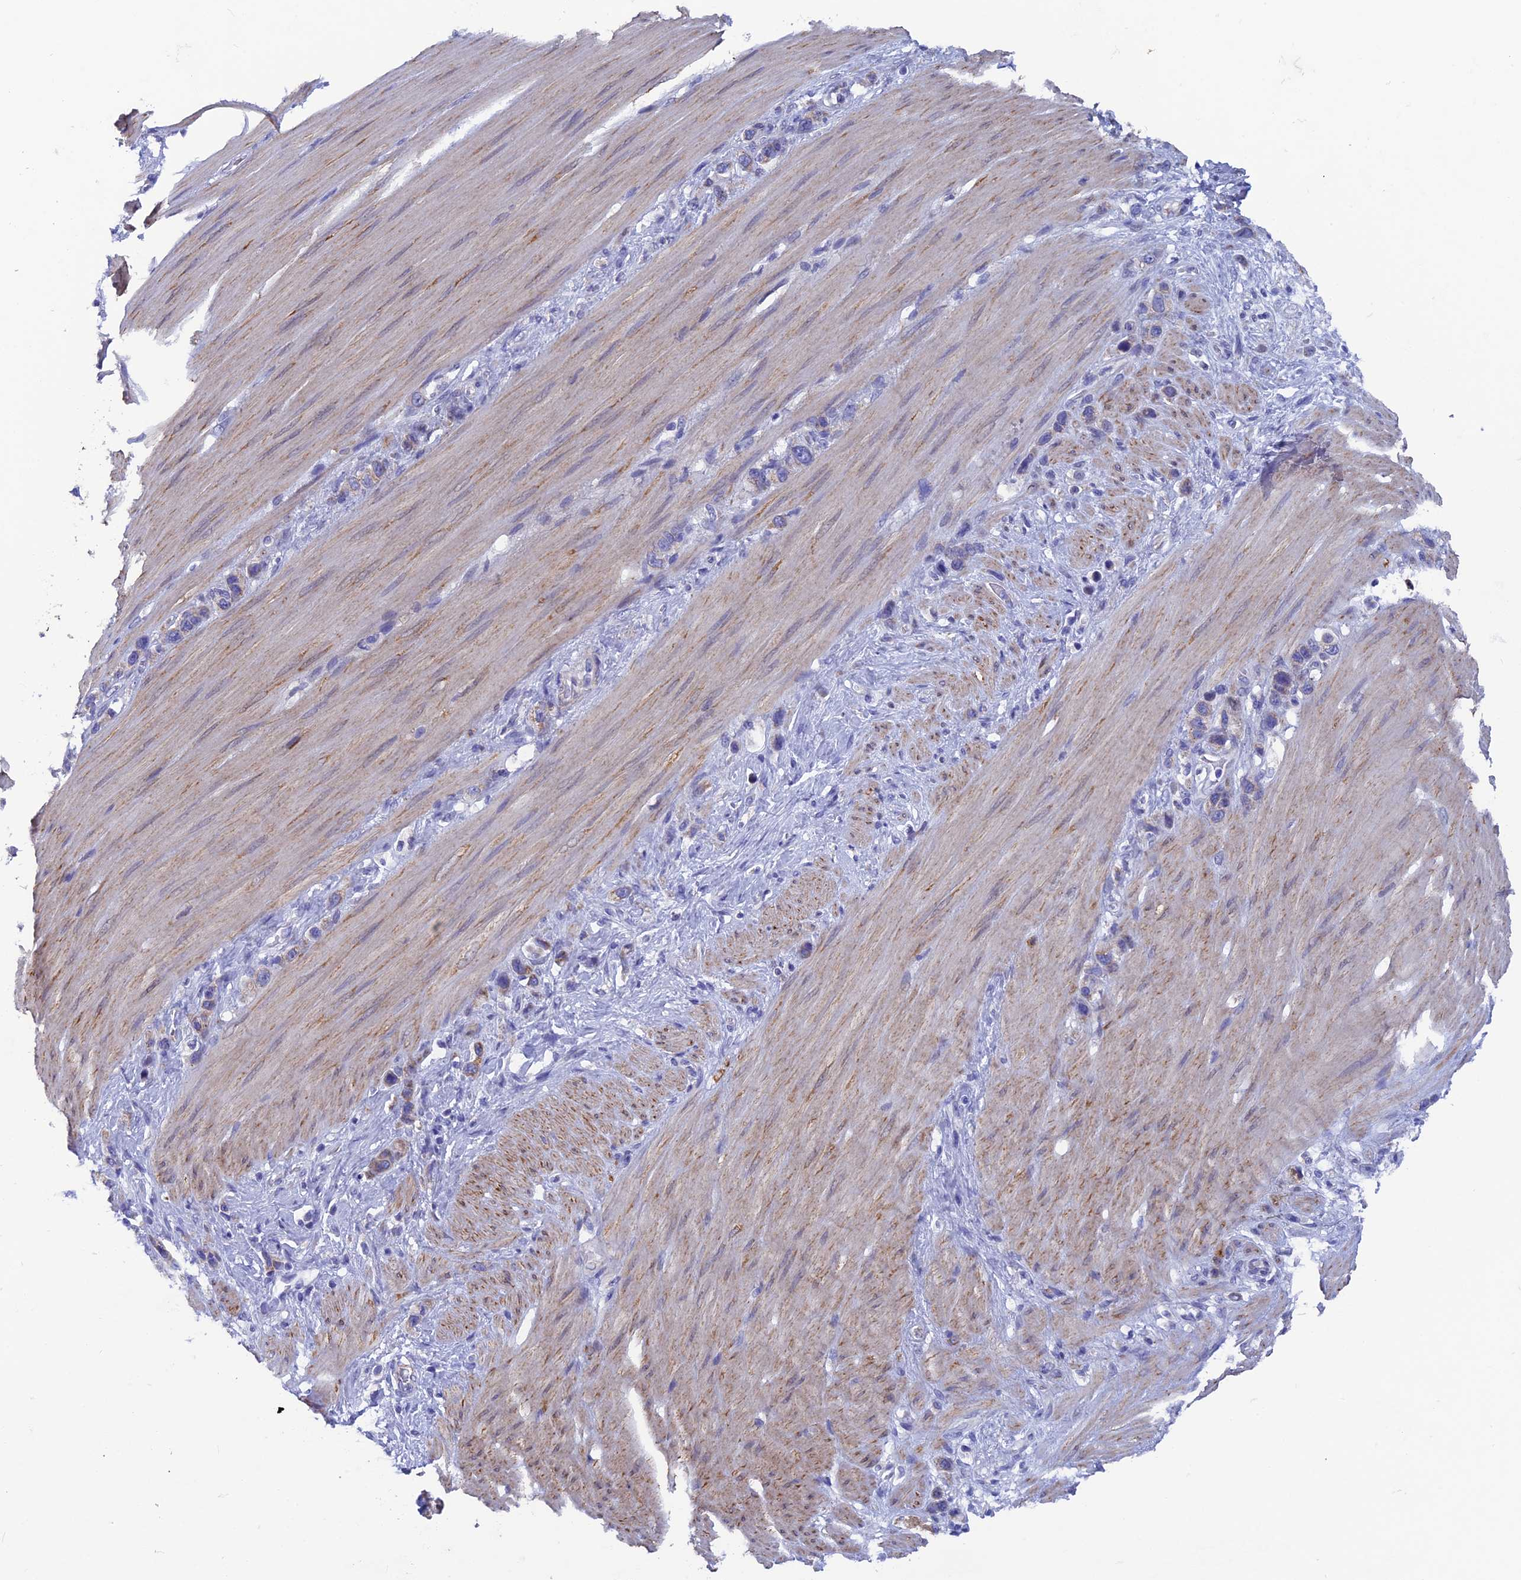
{"staining": {"intensity": "negative", "quantity": "none", "location": "none"}, "tissue": "stomach cancer", "cell_type": "Tumor cells", "image_type": "cancer", "snomed": [{"axis": "morphology", "description": "Adenocarcinoma, NOS"}, {"axis": "morphology", "description": "Adenocarcinoma, High grade"}, {"axis": "topography", "description": "Stomach, upper"}, {"axis": "topography", "description": "Stomach, lower"}], "caption": "A histopathology image of adenocarcinoma (stomach) stained for a protein exhibits no brown staining in tumor cells.", "gene": "AK4", "patient": {"sex": "female", "age": 65}}